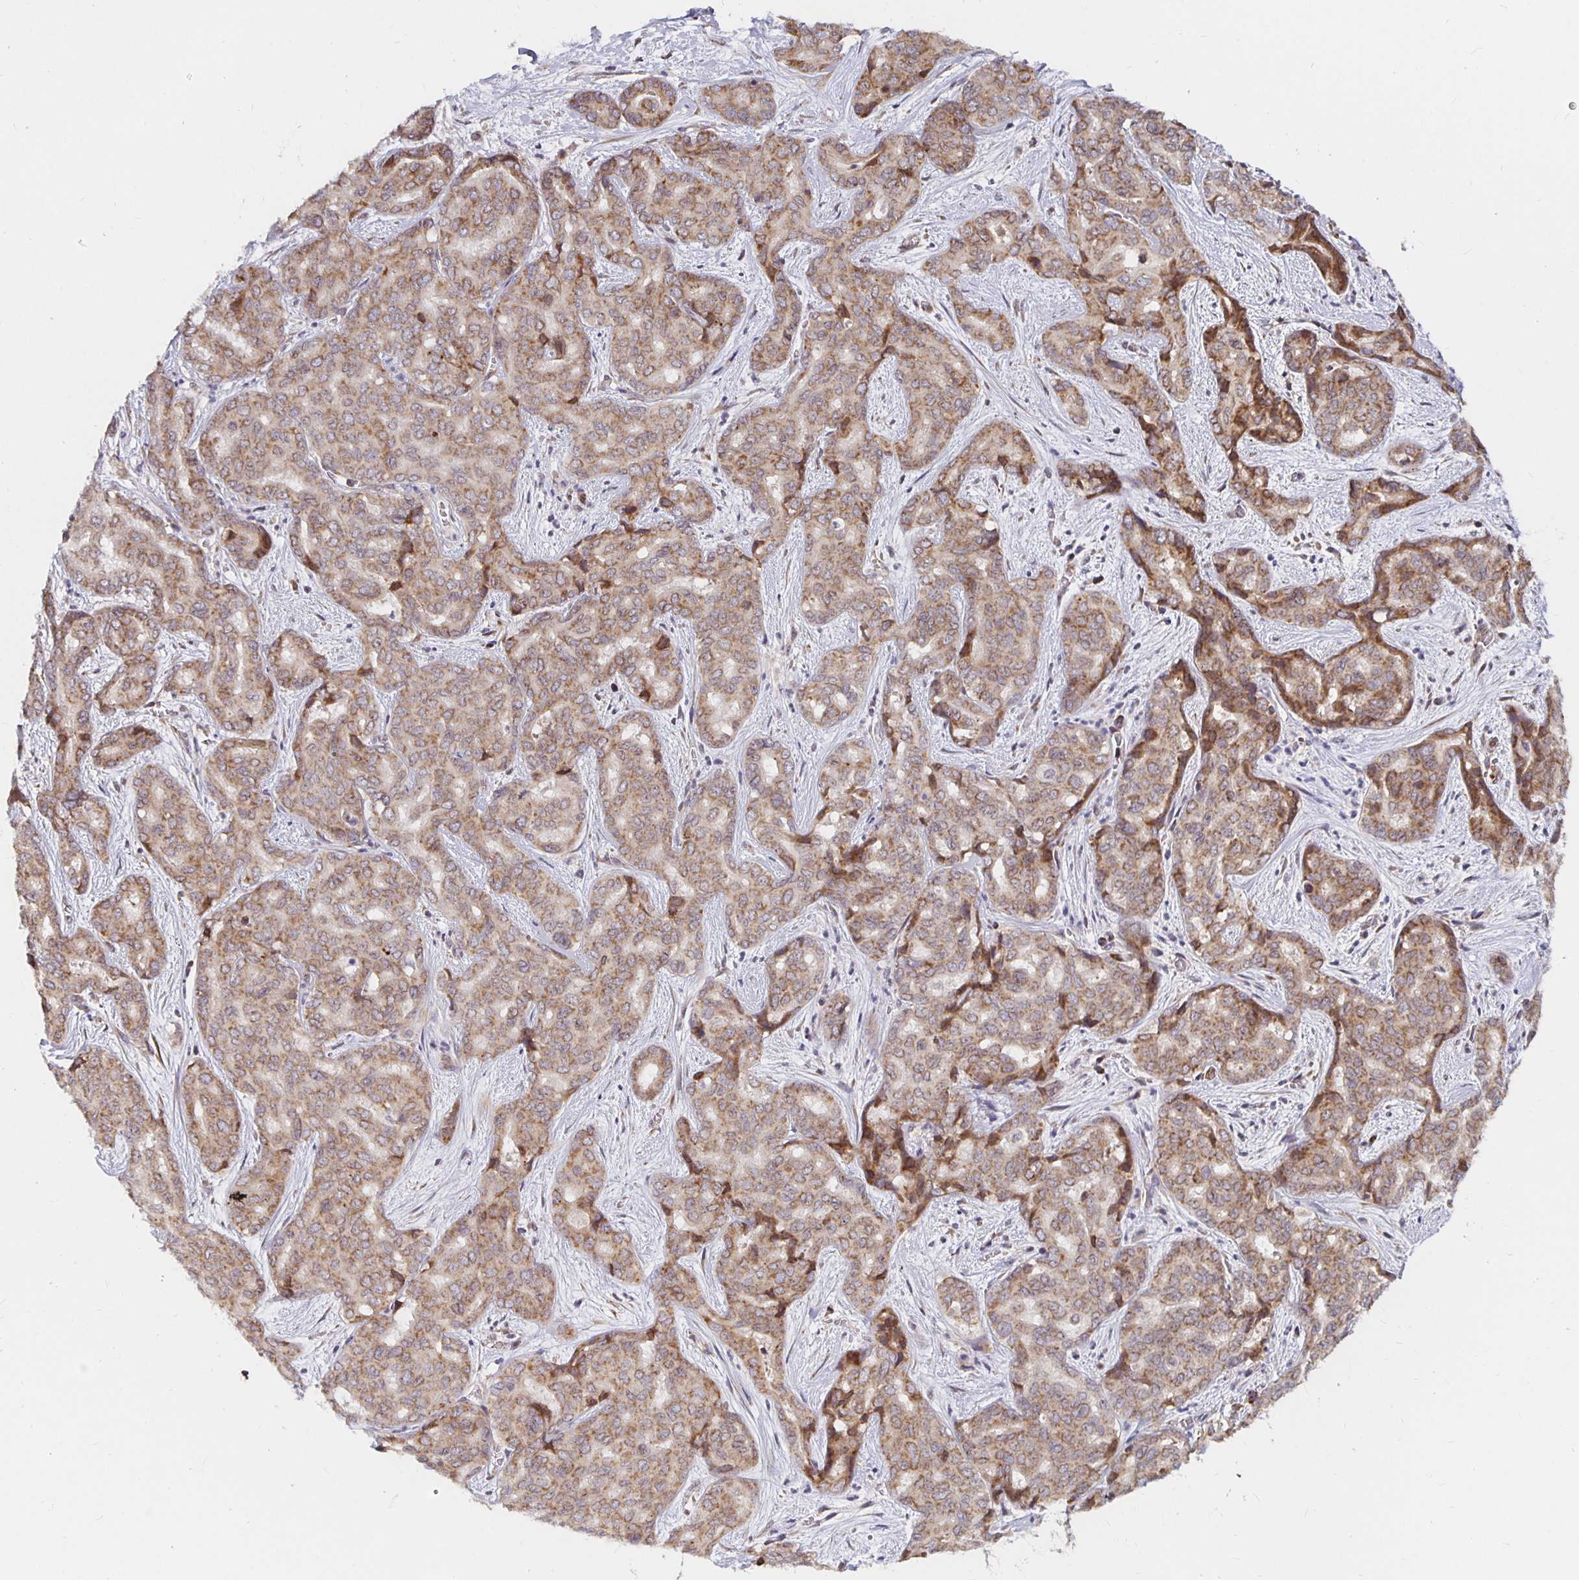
{"staining": {"intensity": "moderate", "quantity": ">75%", "location": "cytoplasmic/membranous"}, "tissue": "liver cancer", "cell_type": "Tumor cells", "image_type": "cancer", "snomed": [{"axis": "morphology", "description": "Cholangiocarcinoma"}, {"axis": "topography", "description": "Liver"}], "caption": "There is medium levels of moderate cytoplasmic/membranous expression in tumor cells of liver cholangiocarcinoma, as demonstrated by immunohistochemical staining (brown color).", "gene": "MRPL28", "patient": {"sex": "female", "age": 64}}